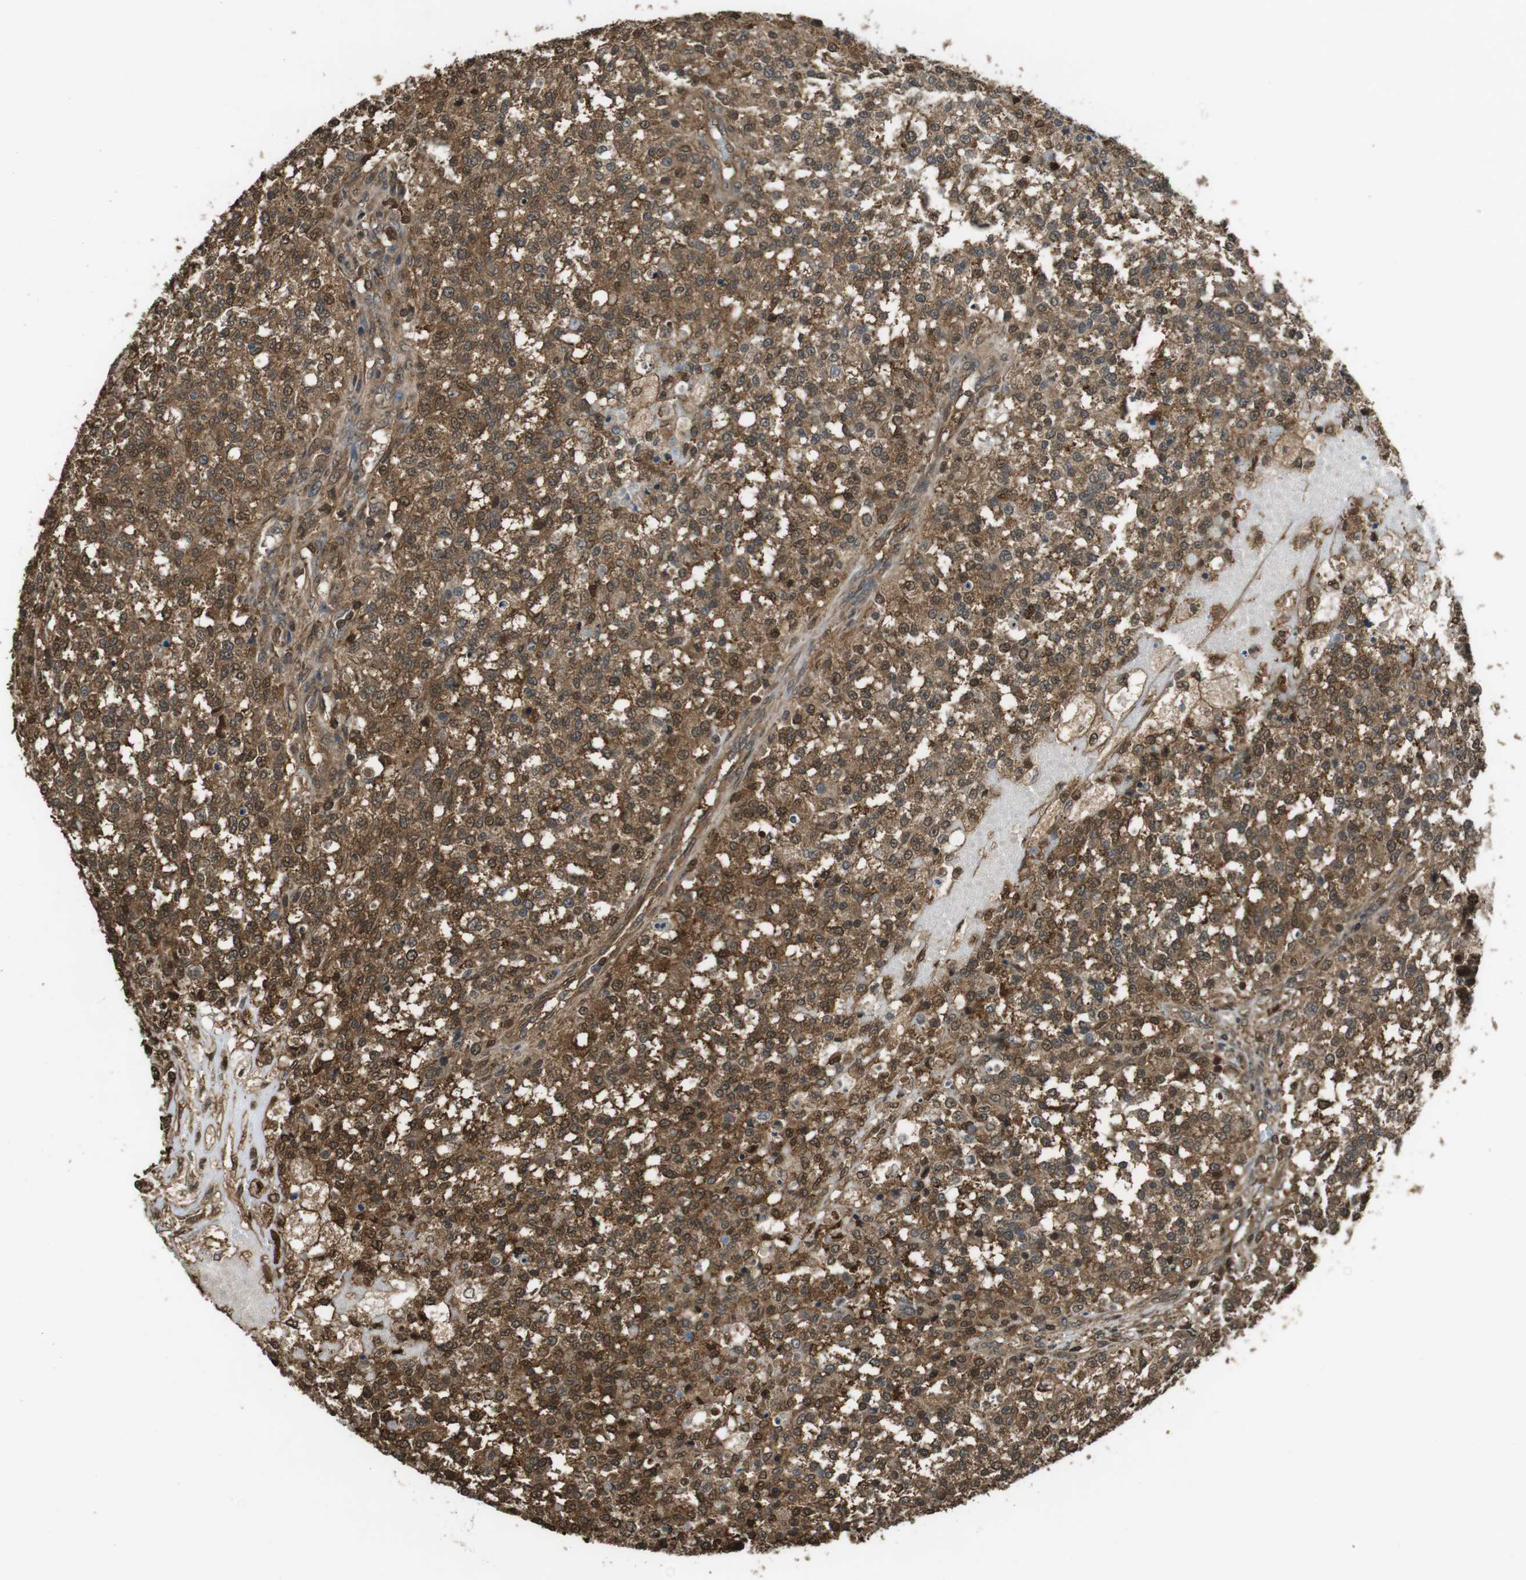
{"staining": {"intensity": "moderate", "quantity": ">75%", "location": "cytoplasmic/membranous,nuclear"}, "tissue": "testis cancer", "cell_type": "Tumor cells", "image_type": "cancer", "snomed": [{"axis": "morphology", "description": "Seminoma, NOS"}, {"axis": "topography", "description": "Testis"}], "caption": "High-power microscopy captured an immunohistochemistry (IHC) micrograph of testis cancer (seminoma), revealing moderate cytoplasmic/membranous and nuclear positivity in about >75% of tumor cells.", "gene": "ARHGDIA", "patient": {"sex": "male", "age": 59}}